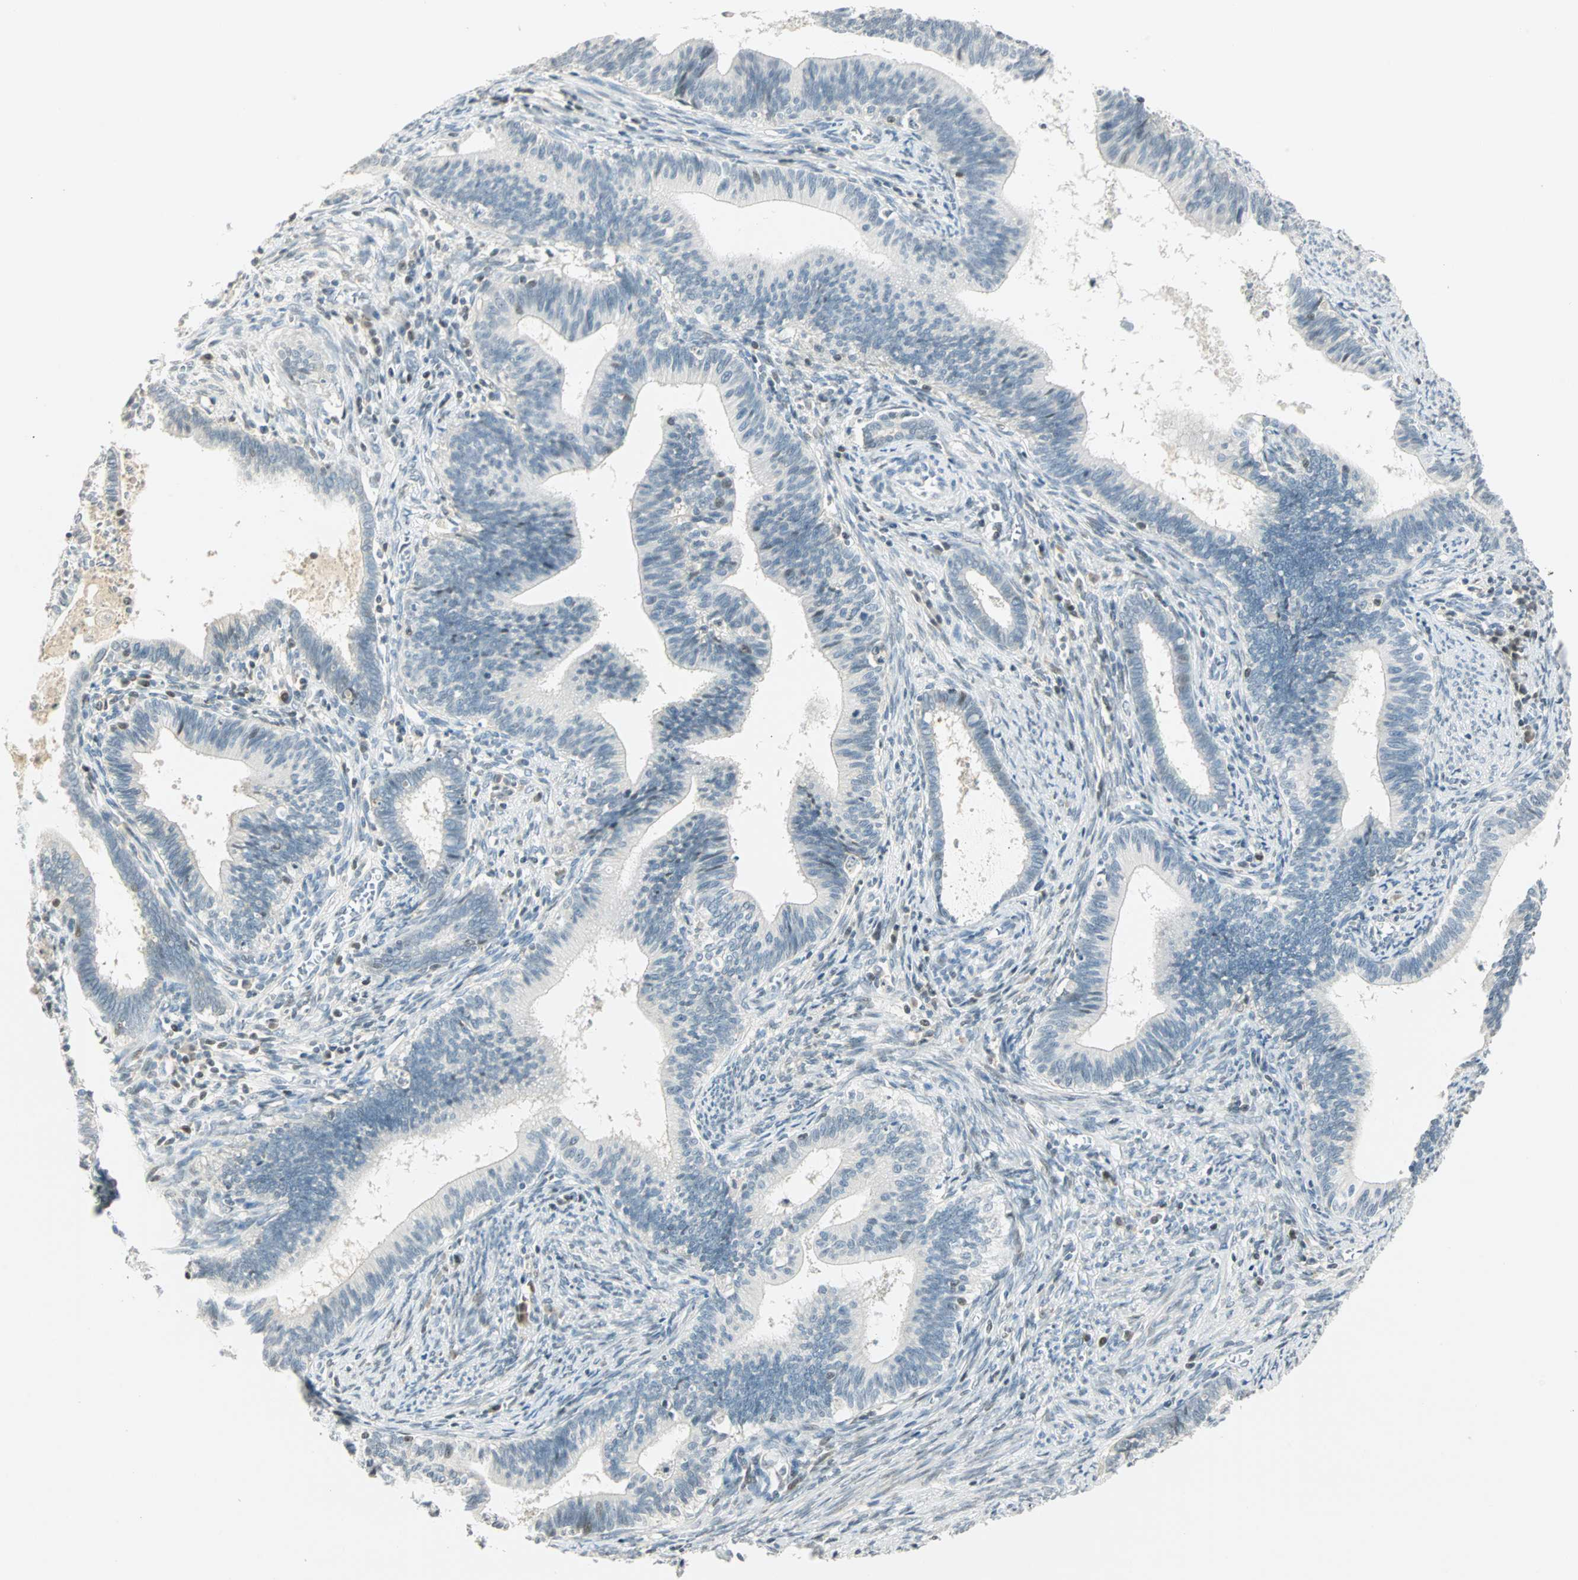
{"staining": {"intensity": "weak", "quantity": "<25%", "location": "nuclear"}, "tissue": "cervical cancer", "cell_type": "Tumor cells", "image_type": "cancer", "snomed": [{"axis": "morphology", "description": "Adenocarcinoma, NOS"}, {"axis": "topography", "description": "Cervix"}], "caption": "High magnification brightfield microscopy of adenocarcinoma (cervical) stained with DAB (brown) and counterstained with hematoxylin (blue): tumor cells show no significant staining. (IHC, brightfield microscopy, high magnification).", "gene": "SMAD3", "patient": {"sex": "female", "age": 44}}